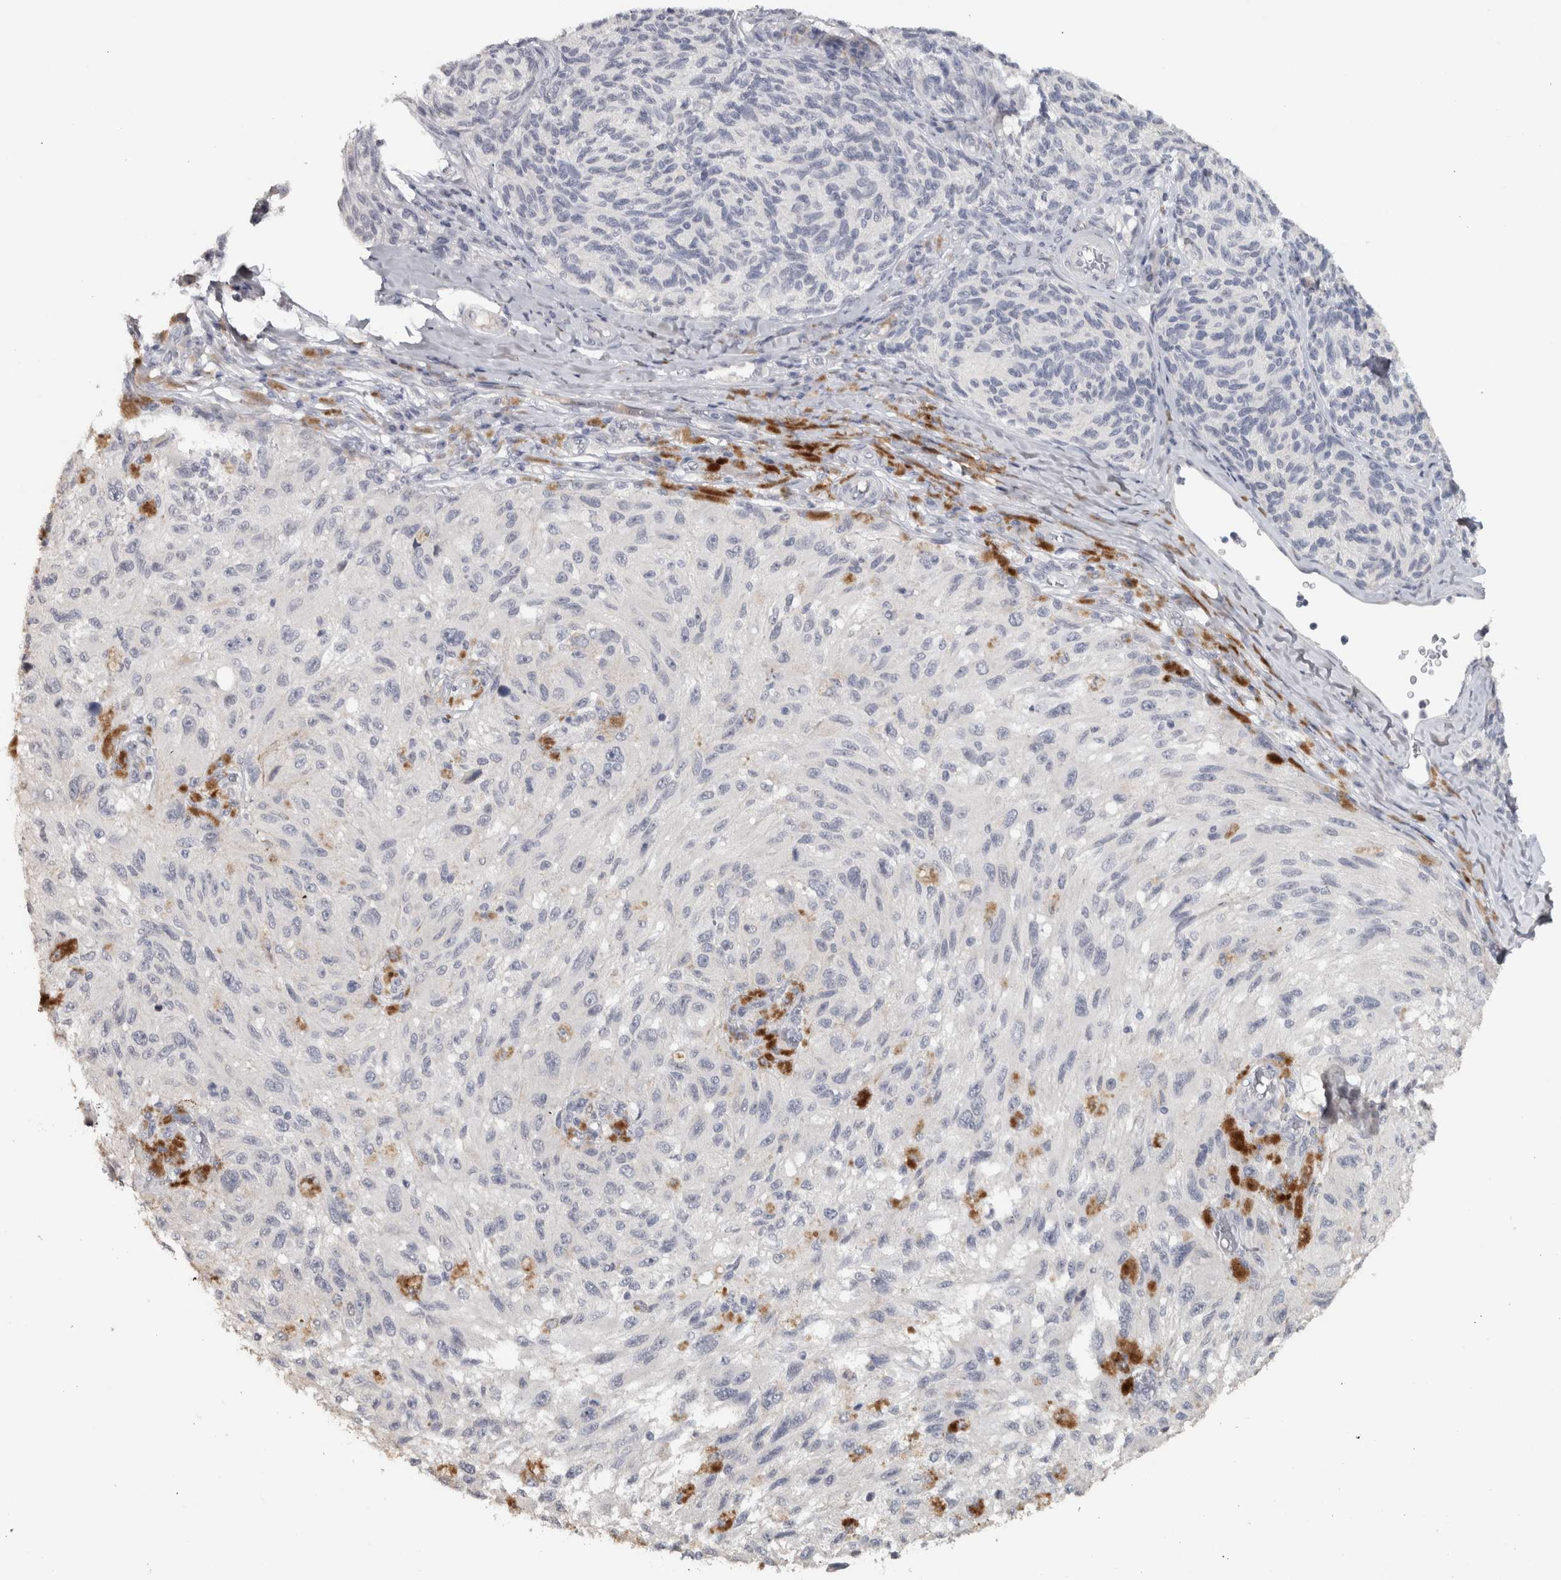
{"staining": {"intensity": "negative", "quantity": "none", "location": "none"}, "tissue": "melanoma", "cell_type": "Tumor cells", "image_type": "cancer", "snomed": [{"axis": "morphology", "description": "Malignant melanoma, NOS"}, {"axis": "topography", "description": "Skin"}], "caption": "The histopathology image demonstrates no significant positivity in tumor cells of melanoma. The staining was performed using DAB (3,3'-diaminobenzidine) to visualize the protein expression in brown, while the nuclei were stained in blue with hematoxylin (Magnification: 20x).", "gene": "NECAB1", "patient": {"sex": "female", "age": 73}}